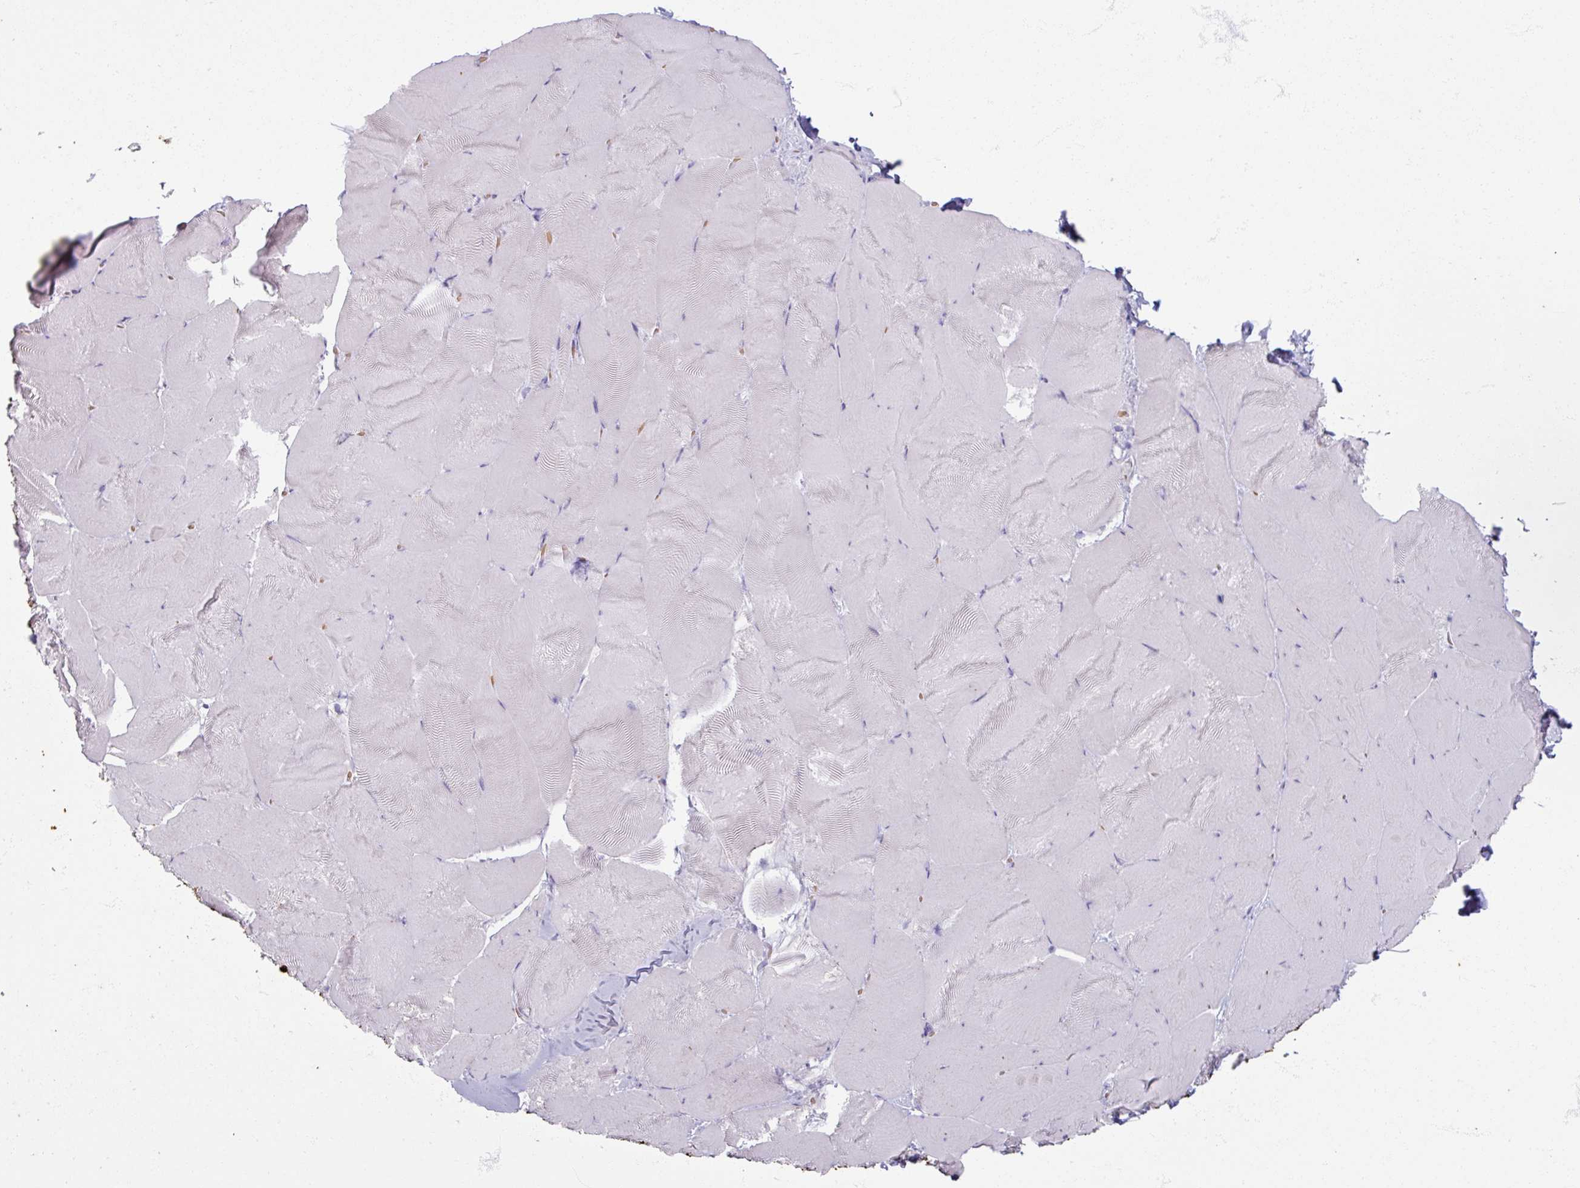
{"staining": {"intensity": "negative", "quantity": "none", "location": "none"}, "tissue": "skeletal muscle", "cell_type": "Myocytes", "image_type": "normal", "snomed": [{"axis": "morphology", "description": "Normal tissue, NOS"}, {"axis": "topography", "description": "Skeletal muscle"}], "caption": "Image shows no significant protein positivity in myocytes of benign skeletal muscle.", "gene": "TG", "patient": {"sex": "female", "age": 64}}